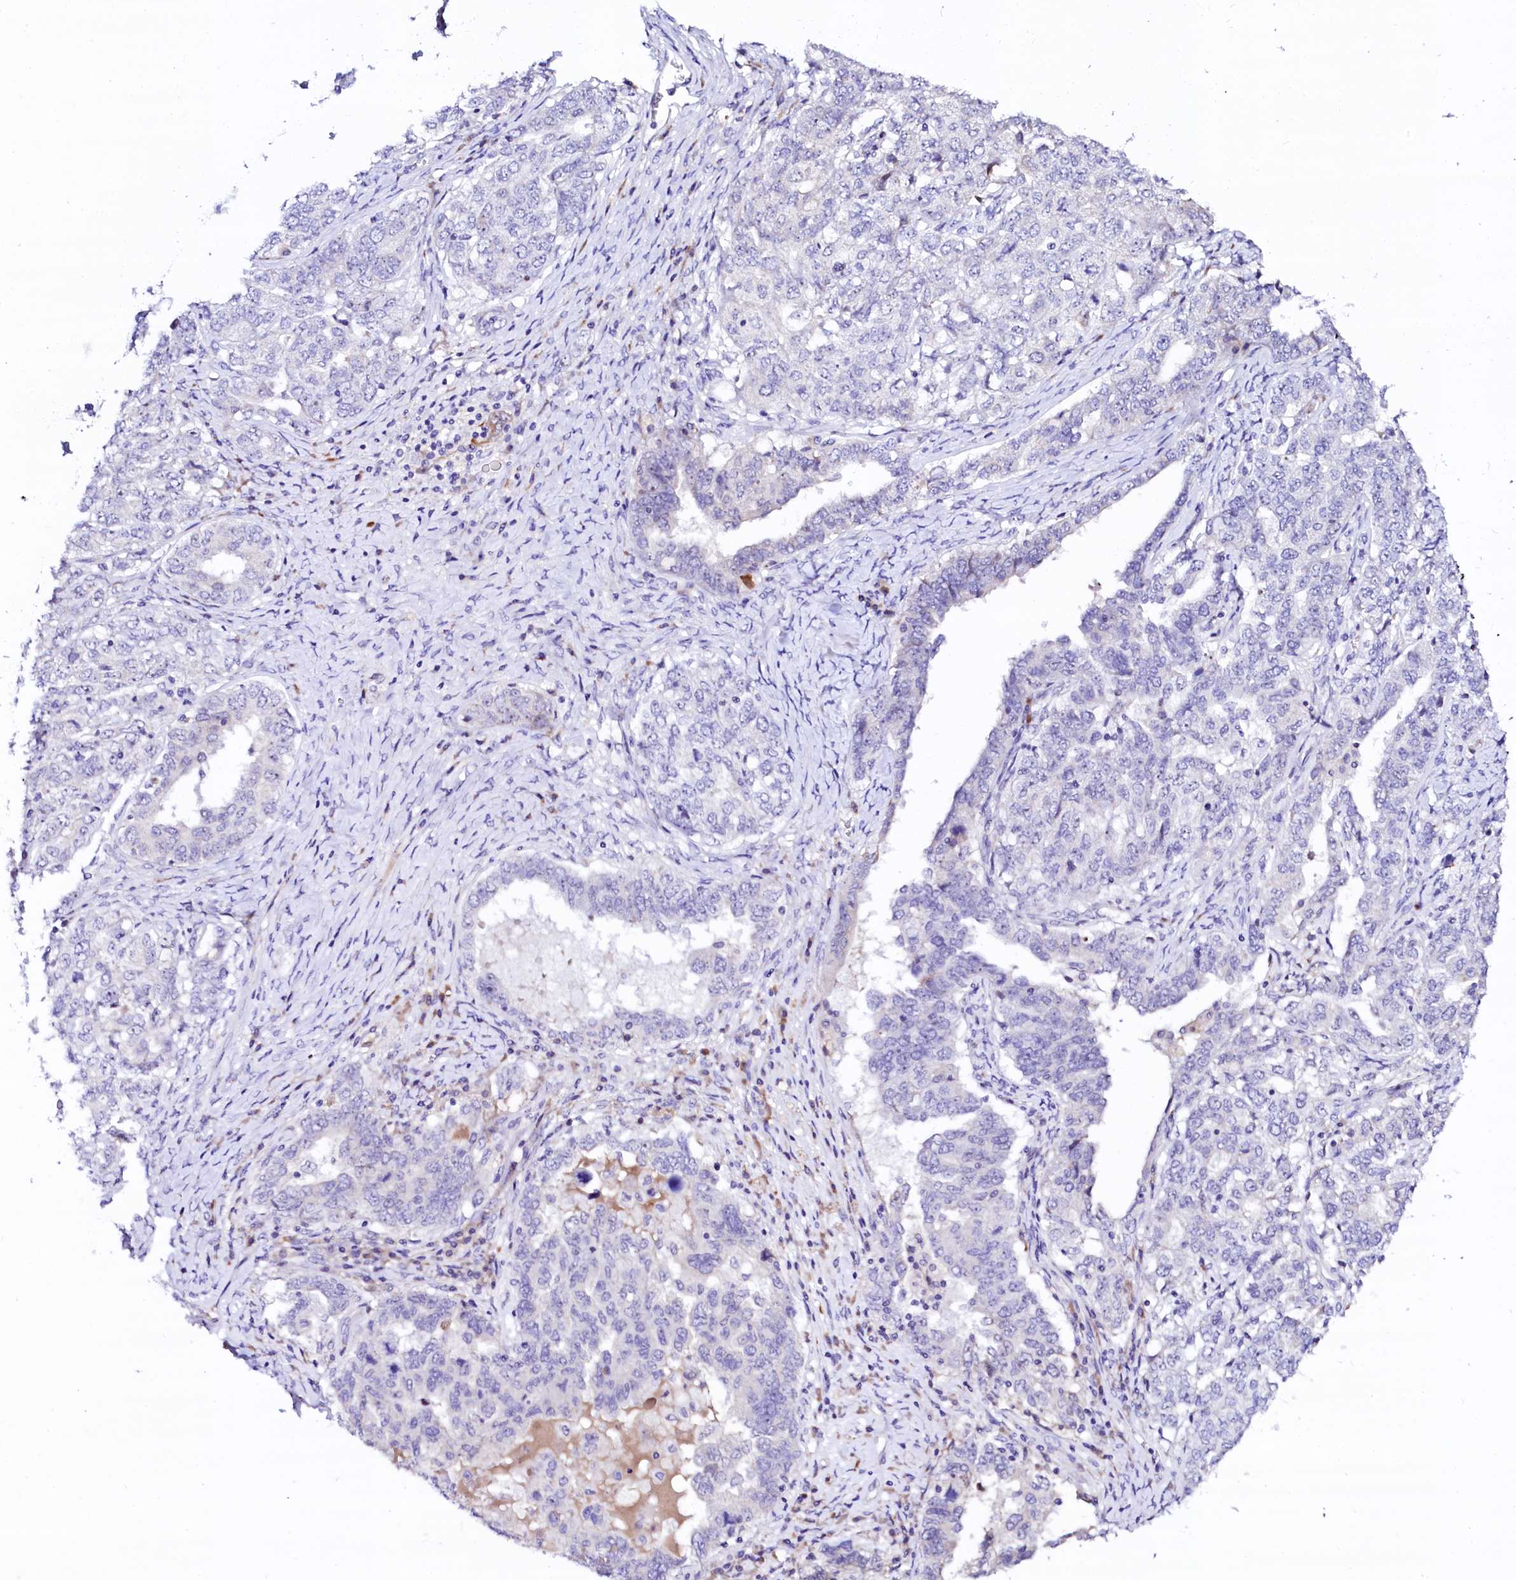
{"staining": {"intensity": "negative", "quantity": "none", "location": "none"}, "tissue": "ovarian cancer", "cell_type": "Tumor cells", "image_type": "cancer", "snomed": [{"axis": "morphology", "description": "Carcinoma, endometroid"}, {"axis": "topography", "description": "Ovary"}], "caption": "Ovarian endometroid carcinoma was stained to show a protein in brown. There is no significant positivity in tumor cells.", "gene": "BTBD16", "patient": {"sex": "female", "age": 62}}